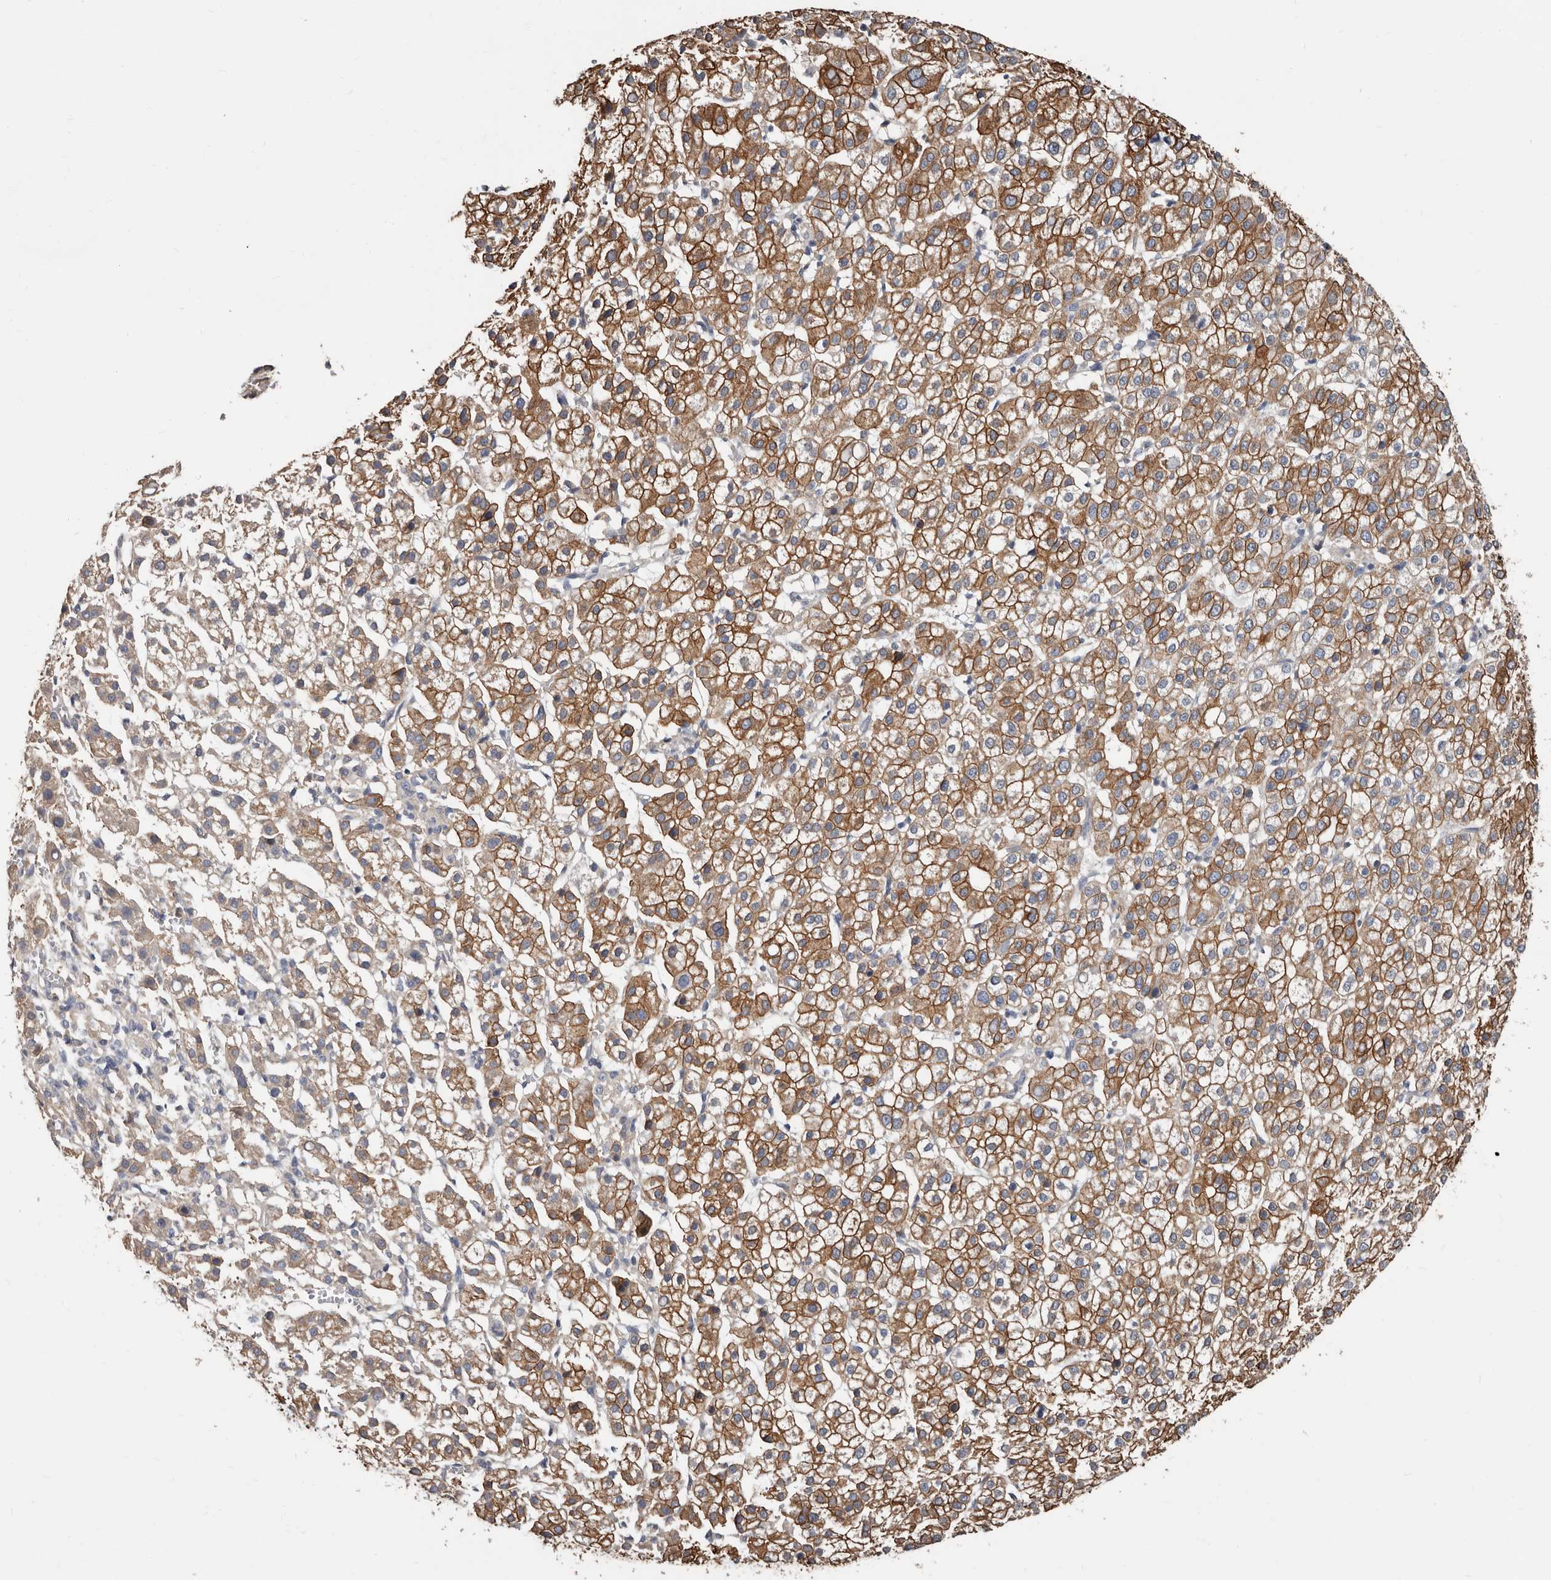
{"staining": {"intensity": "moderate", "quantity": ">75%", "location": "cytoplasmic/membranous"}, "tissue": "liver cancer", "cell_type": "Tumor cells", "image_type": "cancer", "snomed": [{"axis": "morphology", "description": "Carcinoma, Hepatocellular, NOS"}, {"axis": "topography", "description": "Liver"}], "caption": "Immunohistochemistry (IHC) micrograph of neoplastic tissue: human liver cancer stained using immunohistochemistry (IHC) displays medium levels of moderate protein expression localized specifically in the cytoplasmic/membranous of tumor cells, appearing as a cytoplasmic/membranous brown color.", "gene": "MRPL18", "patient": {"sex": "female", "age": 58}}